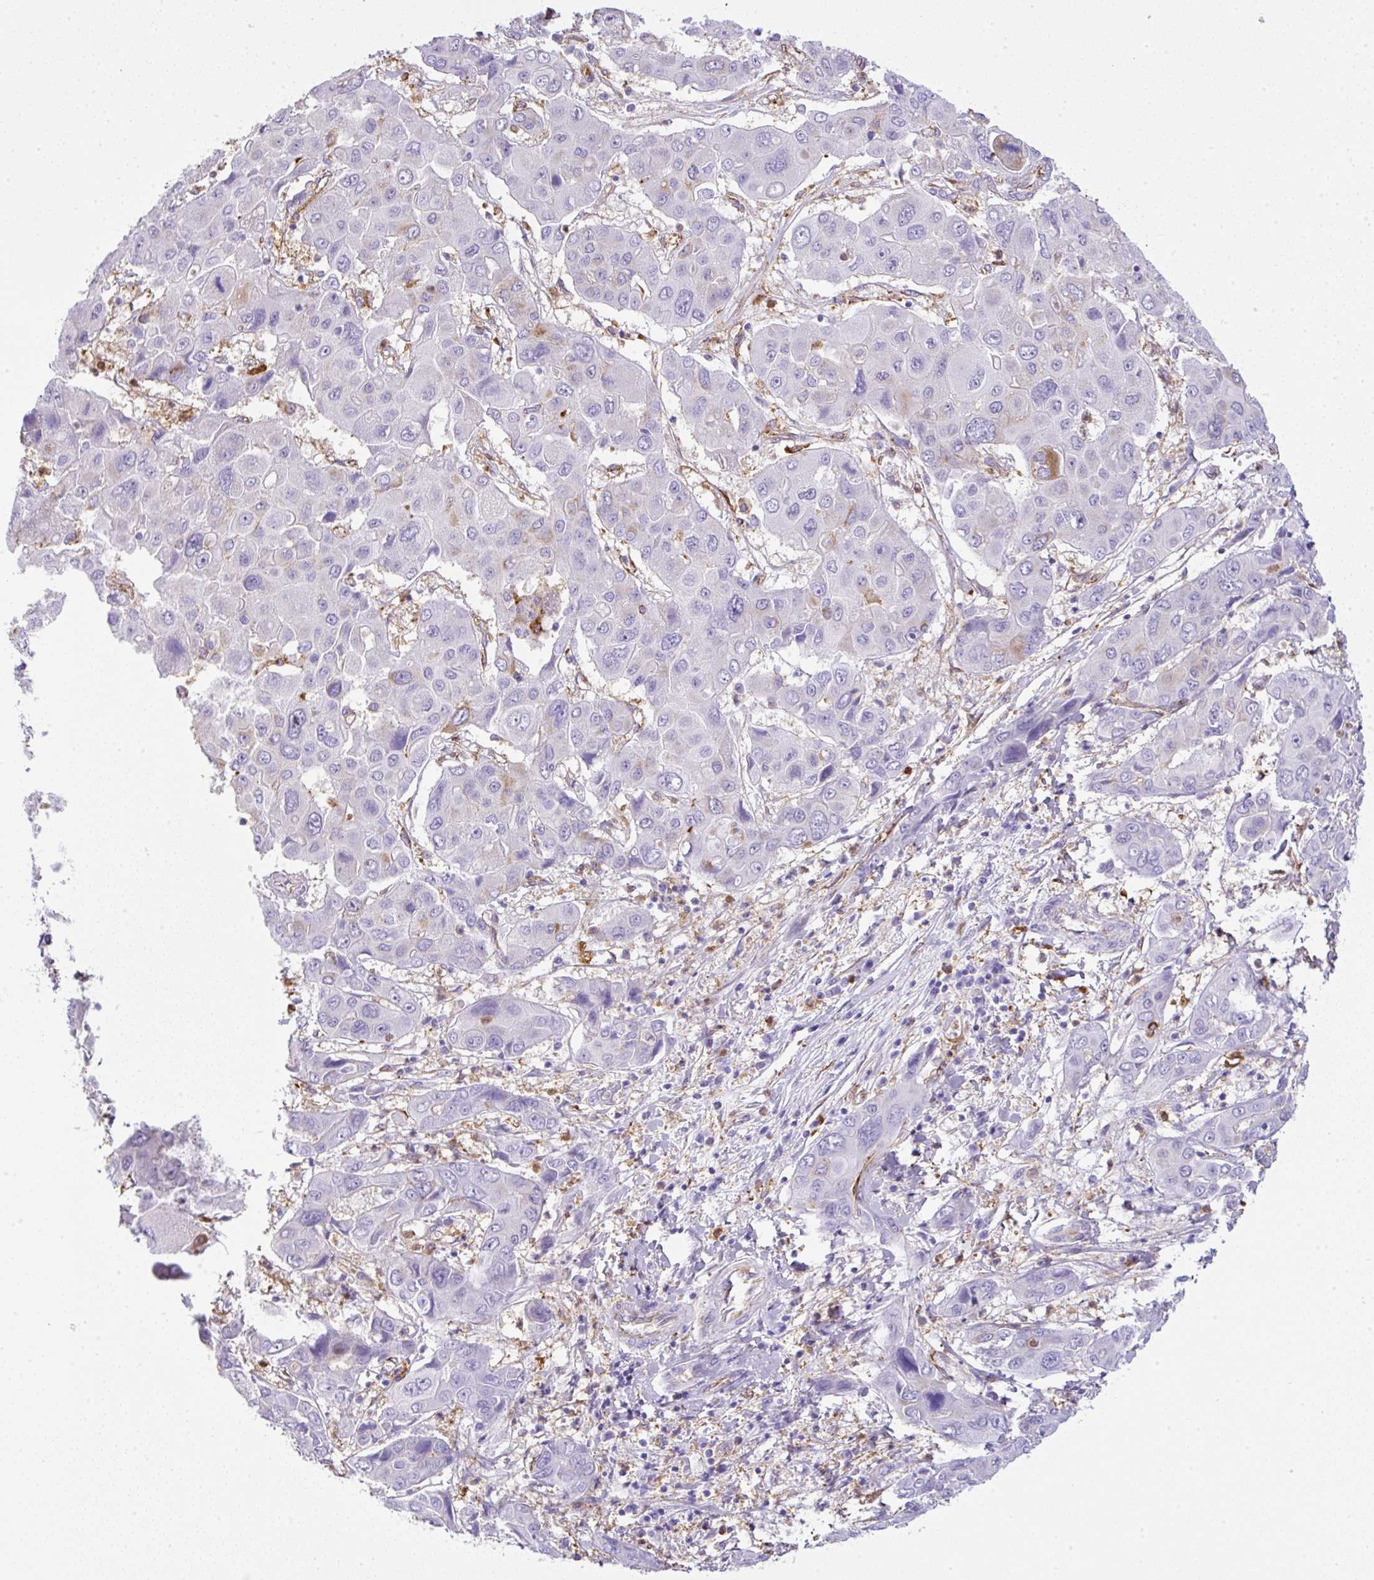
{"staining": {"intensity": "negative", "quantity": "none", "location": "none"}, "tissue": "liver cancer", "cell_type": "Tumor cells", "image_type": "cancer", "snomed": [{"axis": "morphology", "description": "Cholangiocarcinoma"}, {"axis": "topography", "description": "Liver"}], "caption": "This image is of liver cholangiocarcinoma stained with IHC to label a protein in brown with the nuclei are counter-stained blue. There is no expression in tumor cells. The staining is performed using DAB brown chromogen with nuclei counter-stained in using hematoxylin.", "gene": "MAGEB5", "patient": {"sex": "male", "age": 67}}